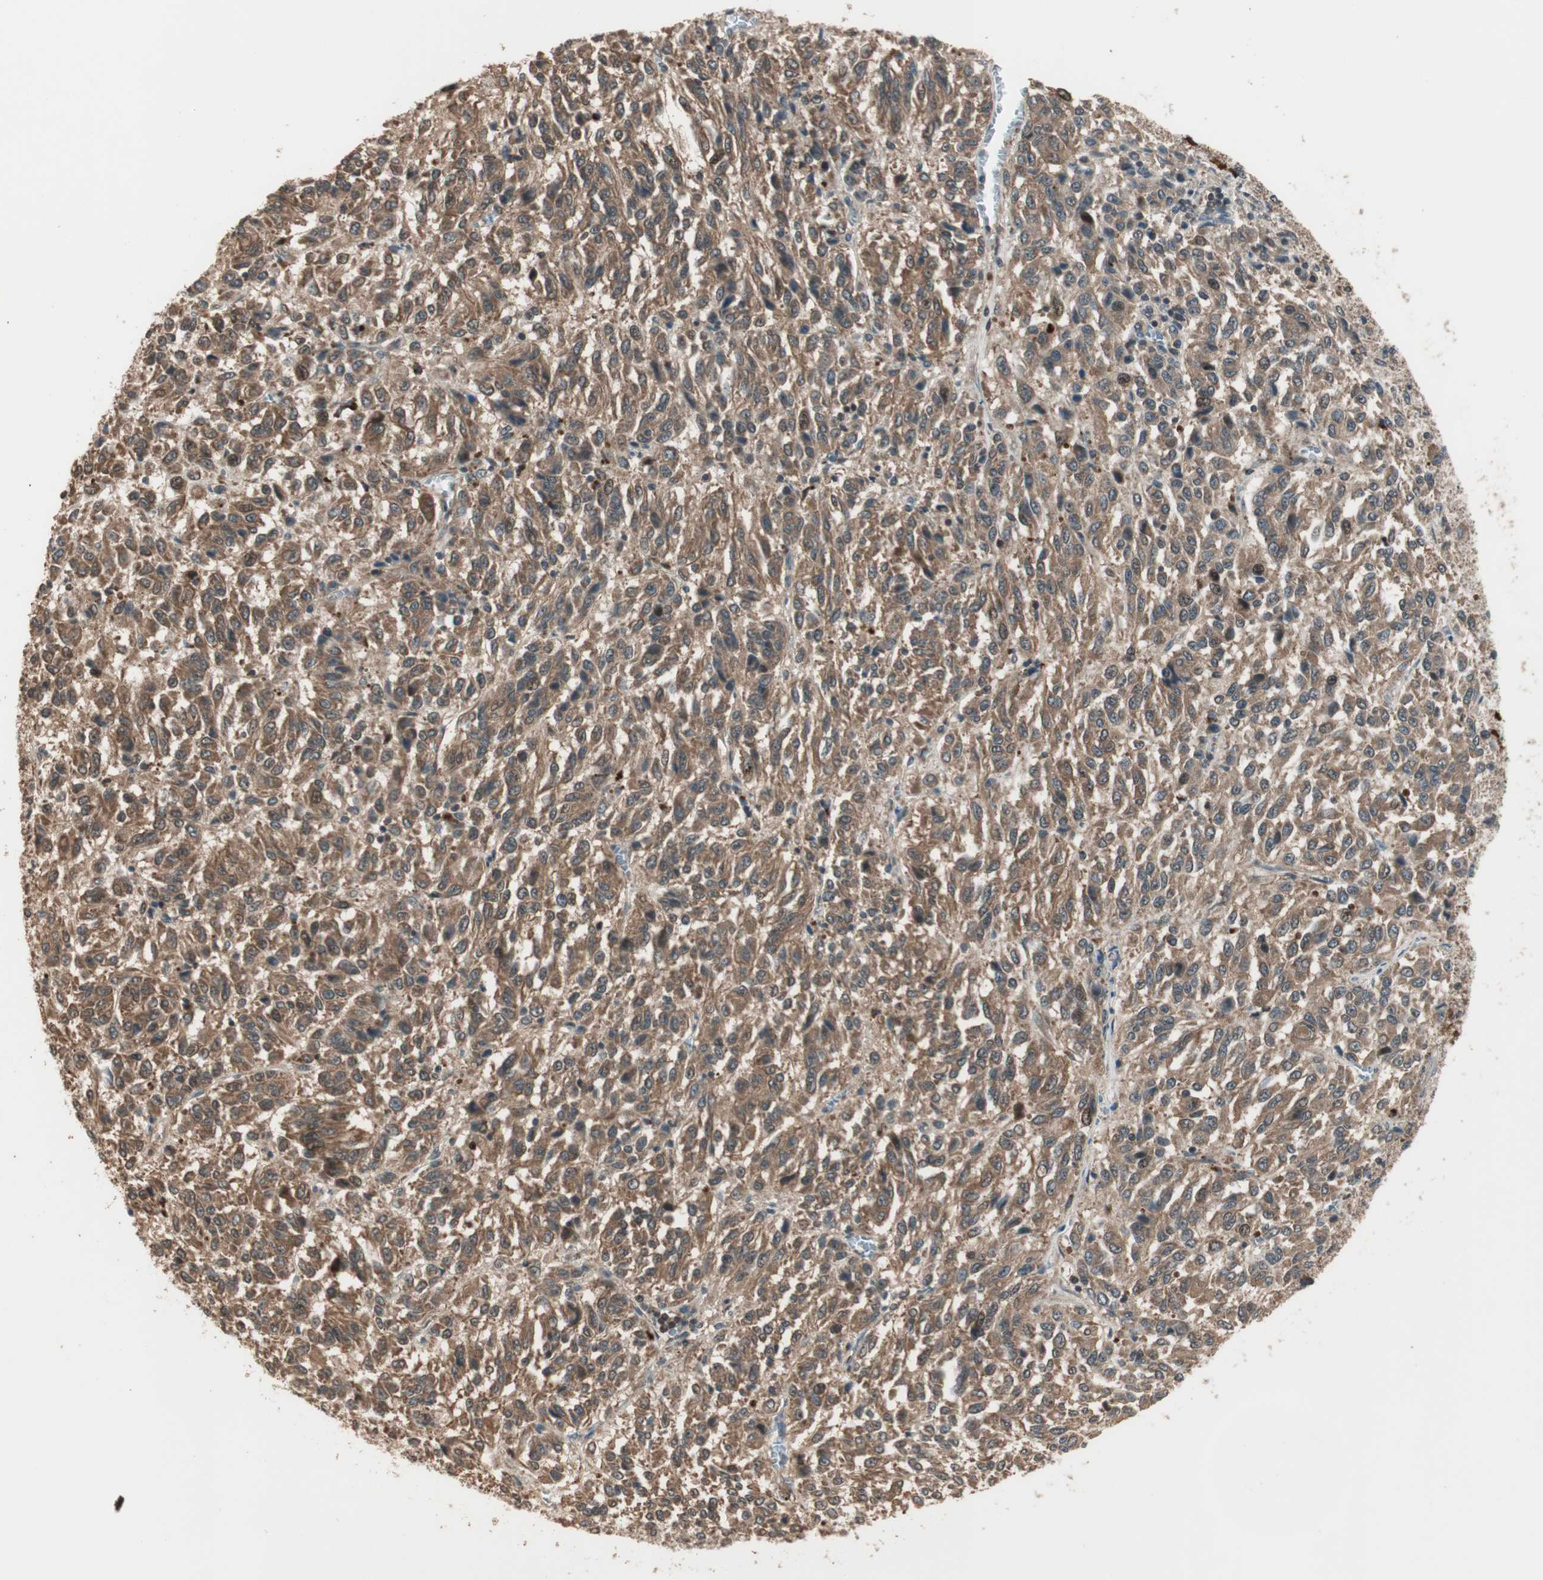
{"staining": {"intensity": "moderate", "quantity": ">75%", "location": "cytoplasmic/membranous"}, "tissue": "melanoma", "cell_type": "Tumor cells", "image_type": "cancer", "snomed": [{"axis": "morphology", "description": "Malignant melanoma, Metastatic site"}, {"axis": "topography", "description": "Lung"}], "caption": "This is a photomicrograph of immunohistochemistry (IHC) staining of melanoma, which shows moderate expression in the cytoplasmic/membranous of tumor cells.", "gene": "CNOT4", "patient": {"sex": "male", "age": 64}}